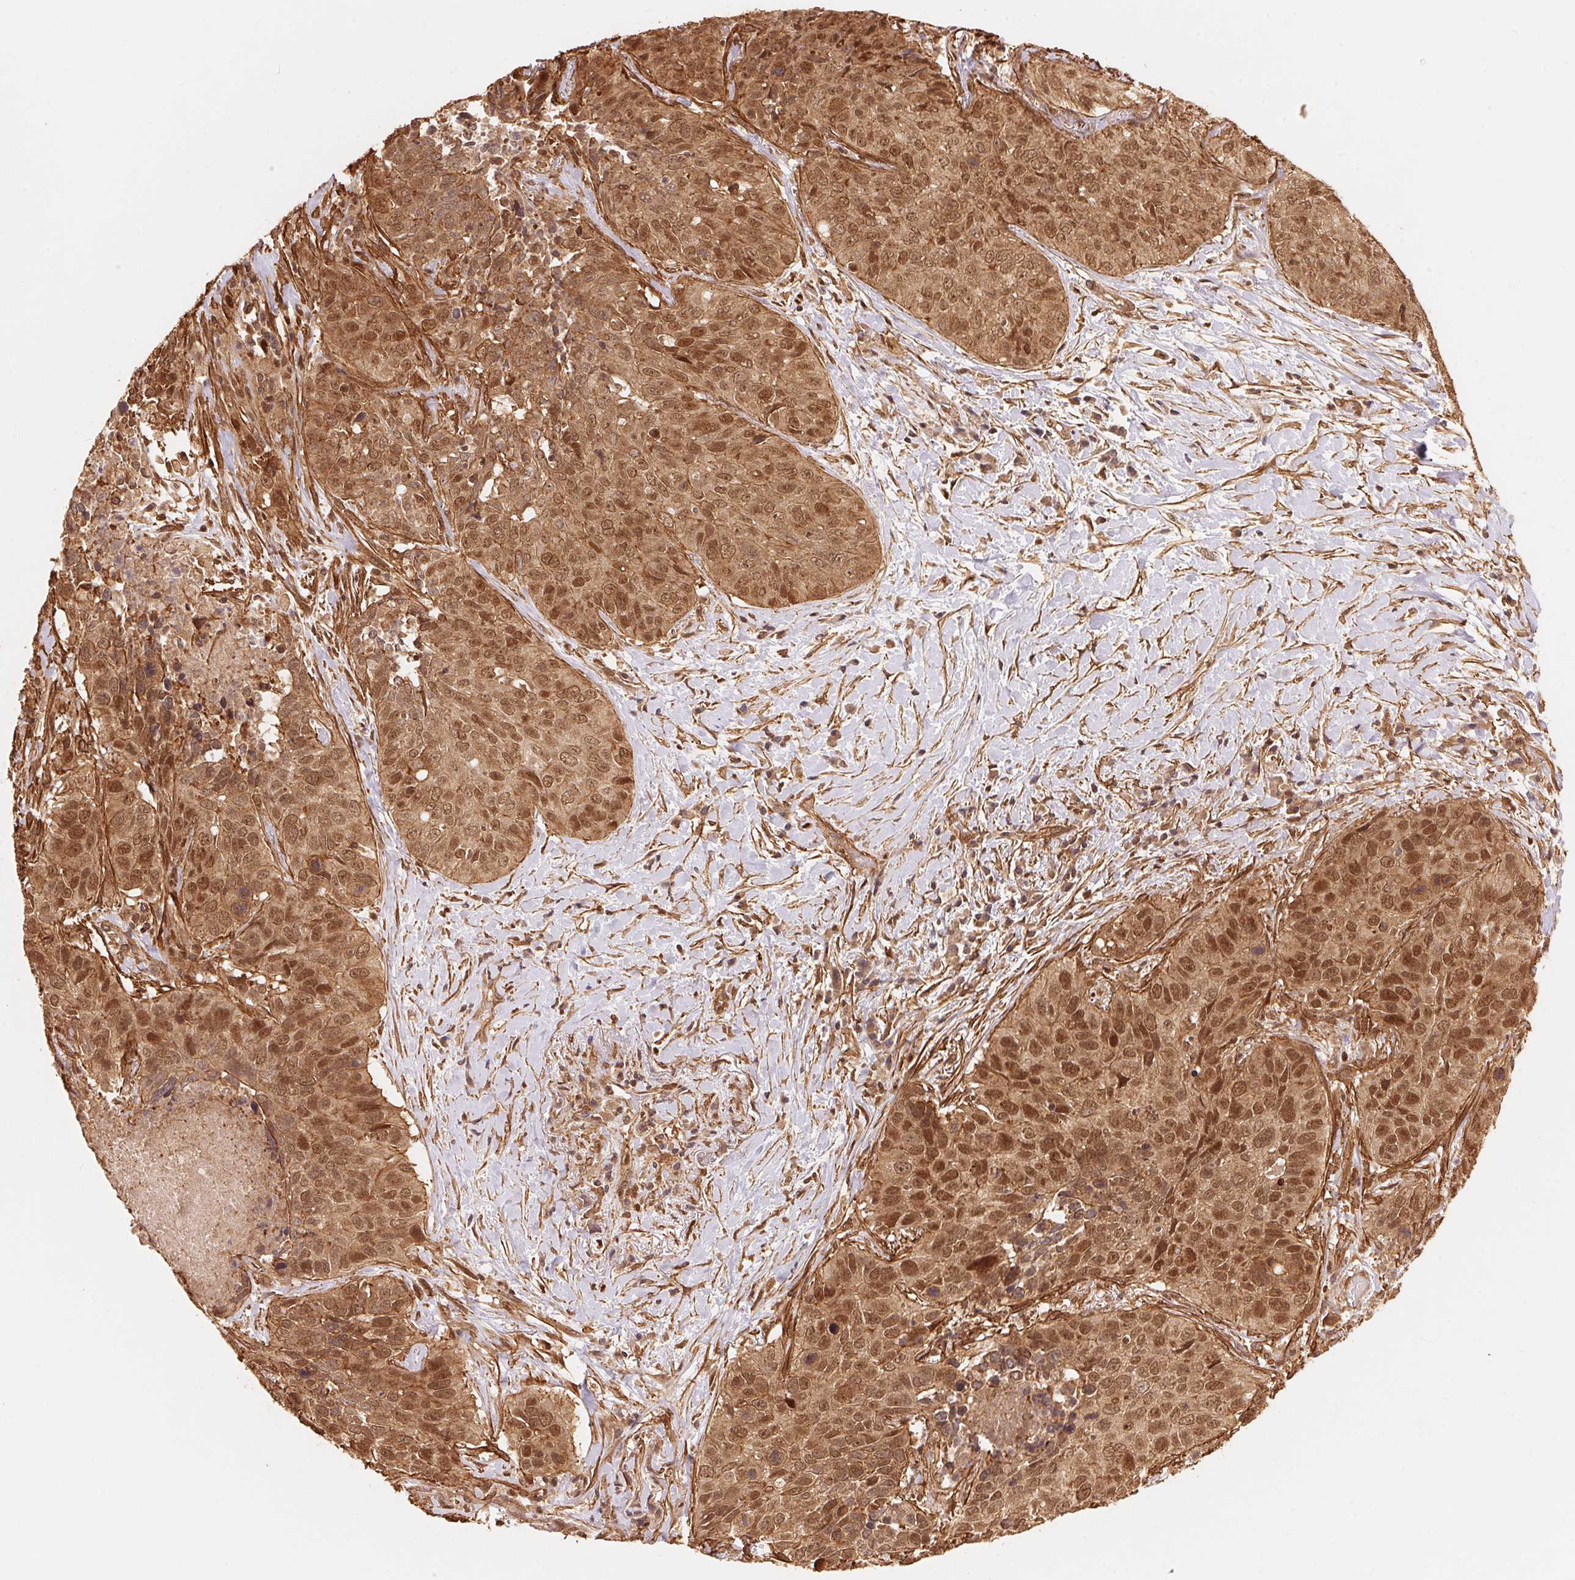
{"staining": {"intensity": "moderate", "quantity": ">75%", "location": "cytoplasmic/membranous,nuclear"}, "tissue": "lung cancer", "cell_type": "Tumor cells", "image_type": "cancer", "snomed": [{"axis": "morphology", "description": "Normal tissue, NOS"}, {"axis": "morphology", "description": "Squamous cell carcinoma, NOS"}, {"axis": "topography", "description": "Bronchus"}, {"axis": "topography", "description": "Lung"}], "caption": "Lung cancer stained with DAB immunohistochemistry exhibits medium levels of moderate cytoplasmic/membranous and nuclear positivity in approximately >75% of tumor cells.", "gene": "TNIP2", "patient": {"sex": "male", "age": 64}}